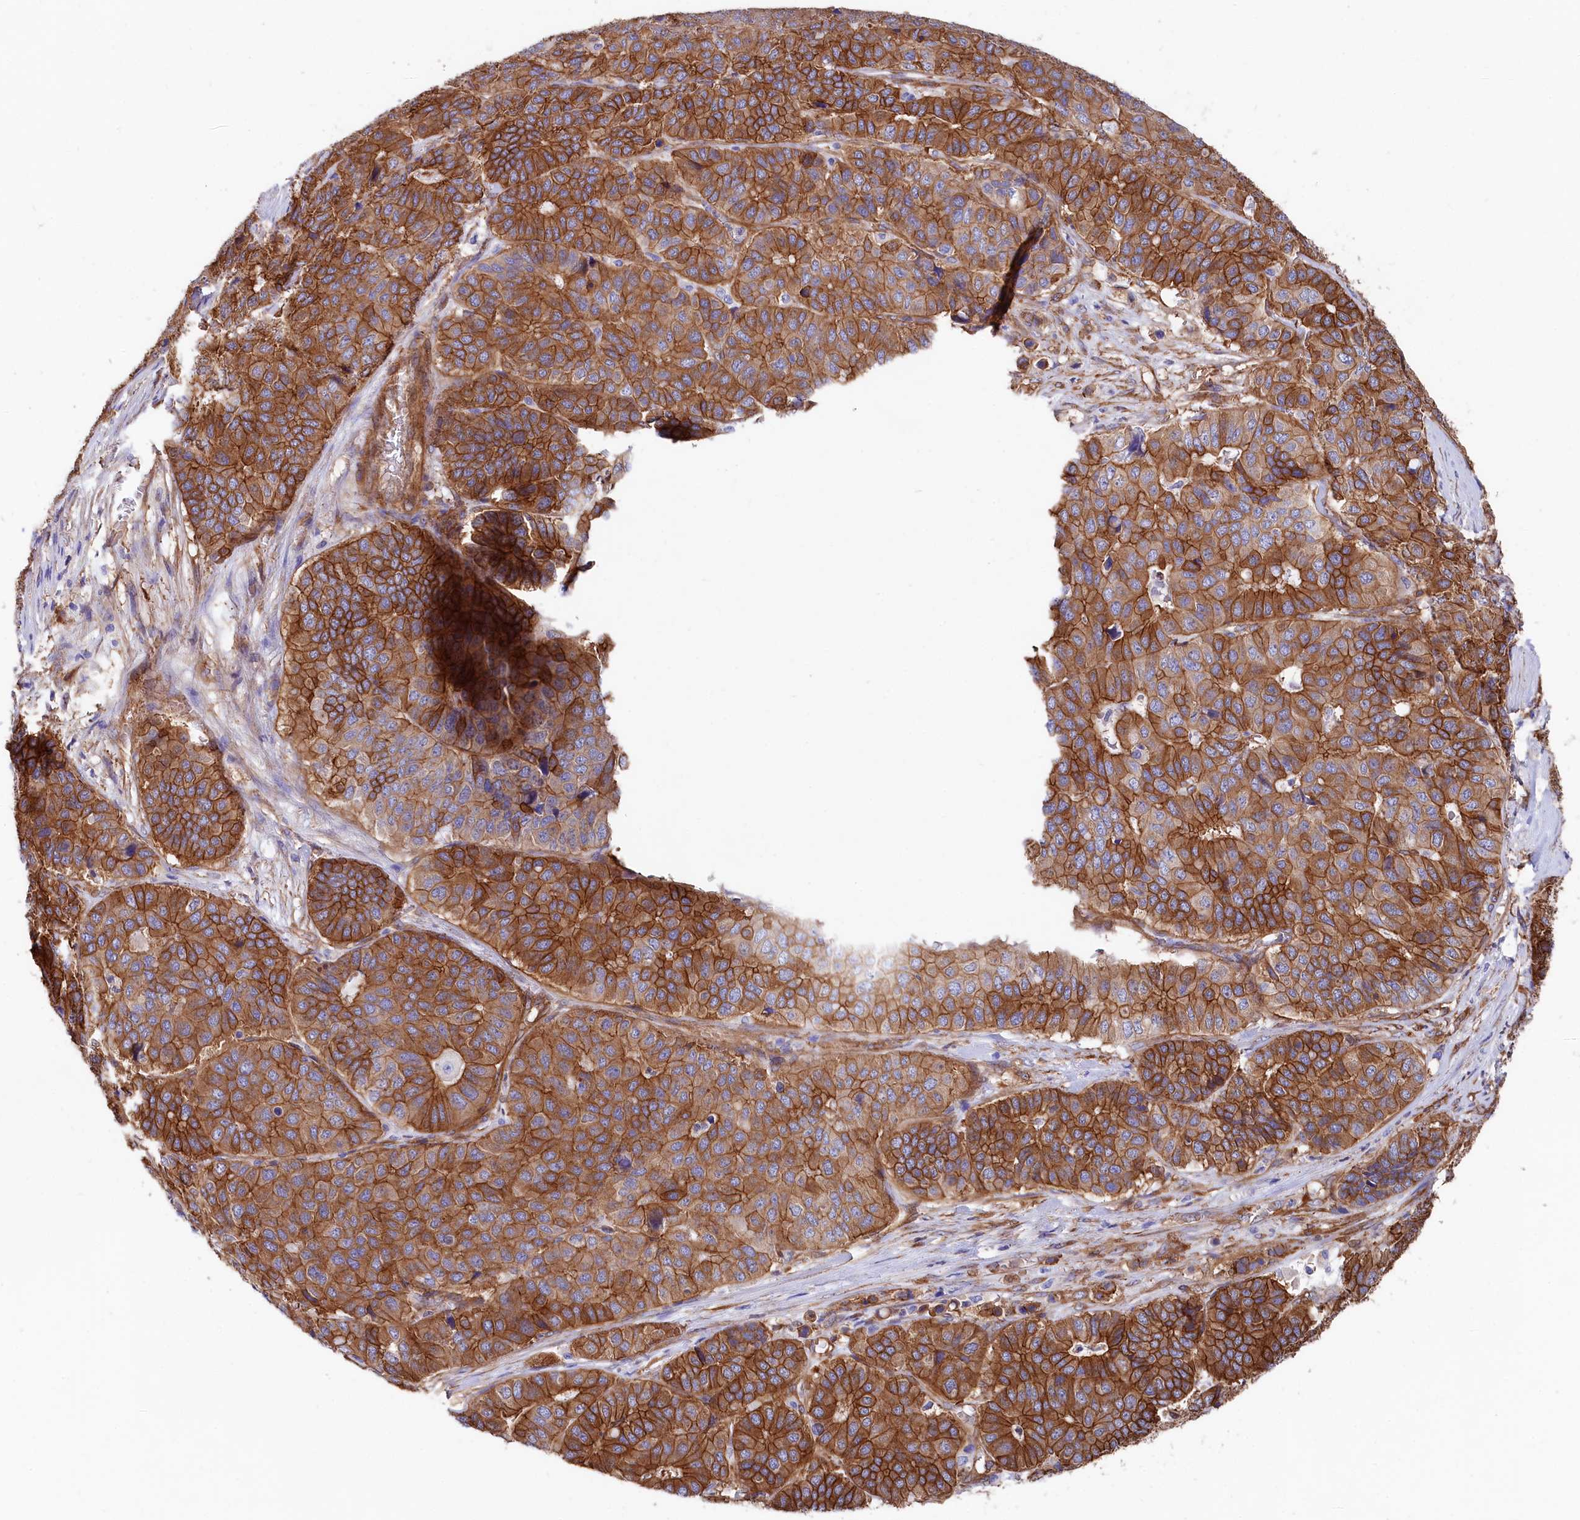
{"staining": {"intensity": "strong", "quantity": ">75%", "location": "cytoplasmic/membranous"}, "tissue": "pancreatic cancer", "cell_type": "Tumor cells", "image_type": "cancer", "snomed": [{"axis": "morphology", "description": "Adenocarcinoma, NOS"}, {"axis": "topography", "description": "Pancreas"}], "caption": "An IHC micrograph of neoplastic tissue is shown. Protein staining in brown shows strong cytoplasmic/membranous positivity in adenocarcinoma (pancreatic) within tumor cells. (Brightfield microscopy of DAB IHC at high magnification).", "gene": "TNKS1BP1", "patient": {"sex": "male", "age": 50}}